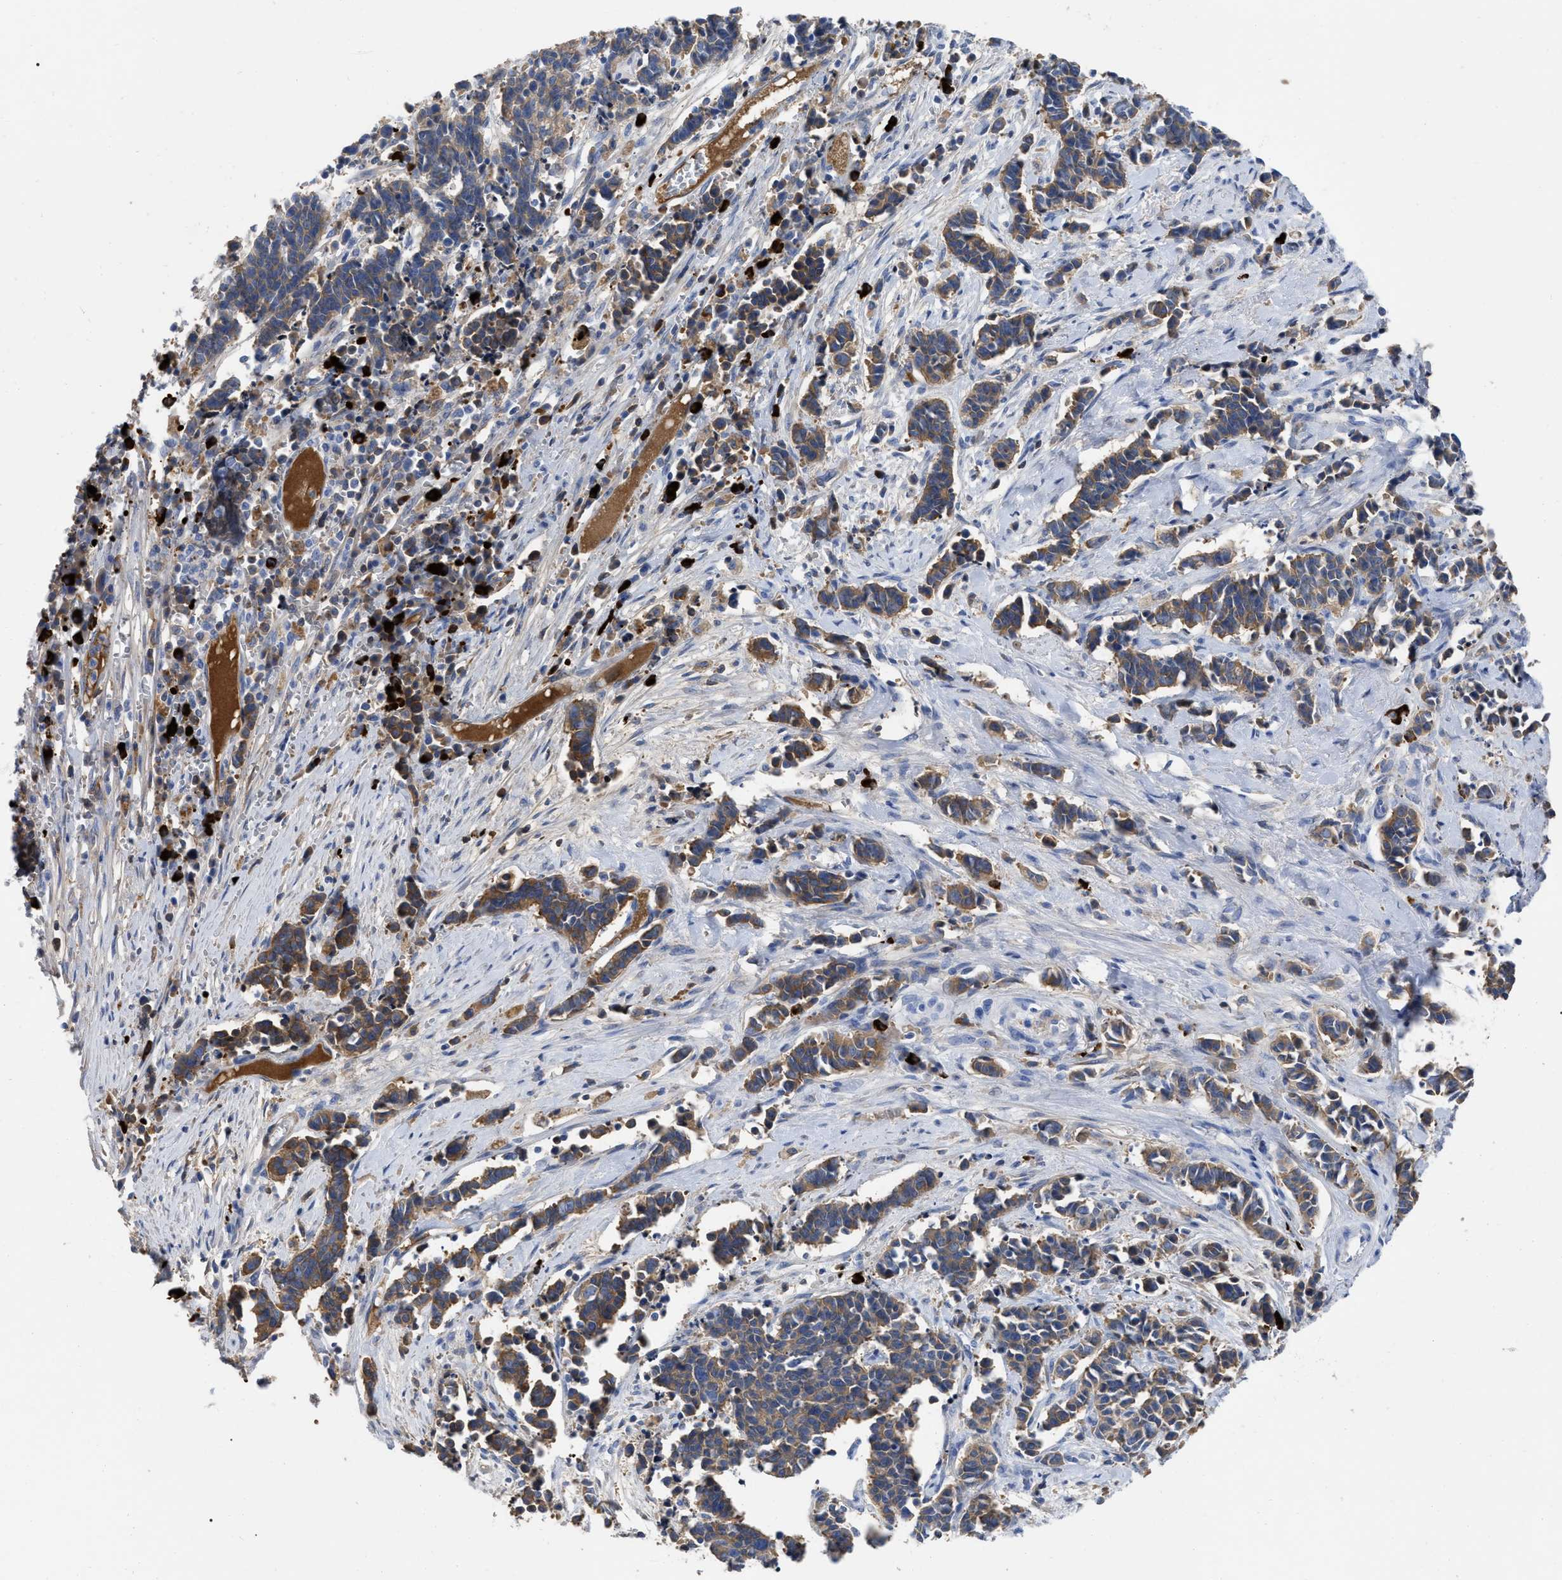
{"staining": {"intensity": "moderate", "quantity": ">75%", "location": "cytoplasmic/membranous"}, "tissue": "cervical cancer", "cell_type": "Tumor cells", "image_type": "cancer", "snomed": [{"axis": "morphology", "description": "Squamous cell carcinoma, NOS"}, {"axis": "topography", "description": "Cervix"}], "caption": "About >75% of tumor cells in cervical cancer (squamous cell carcinoma) reveal moderate cytoplasmic/membranous protein staining as visualized by brown immunohistochemical staining.", "gene": "IGHV5-51", "patient": {"sex": "female", "age": 35}}